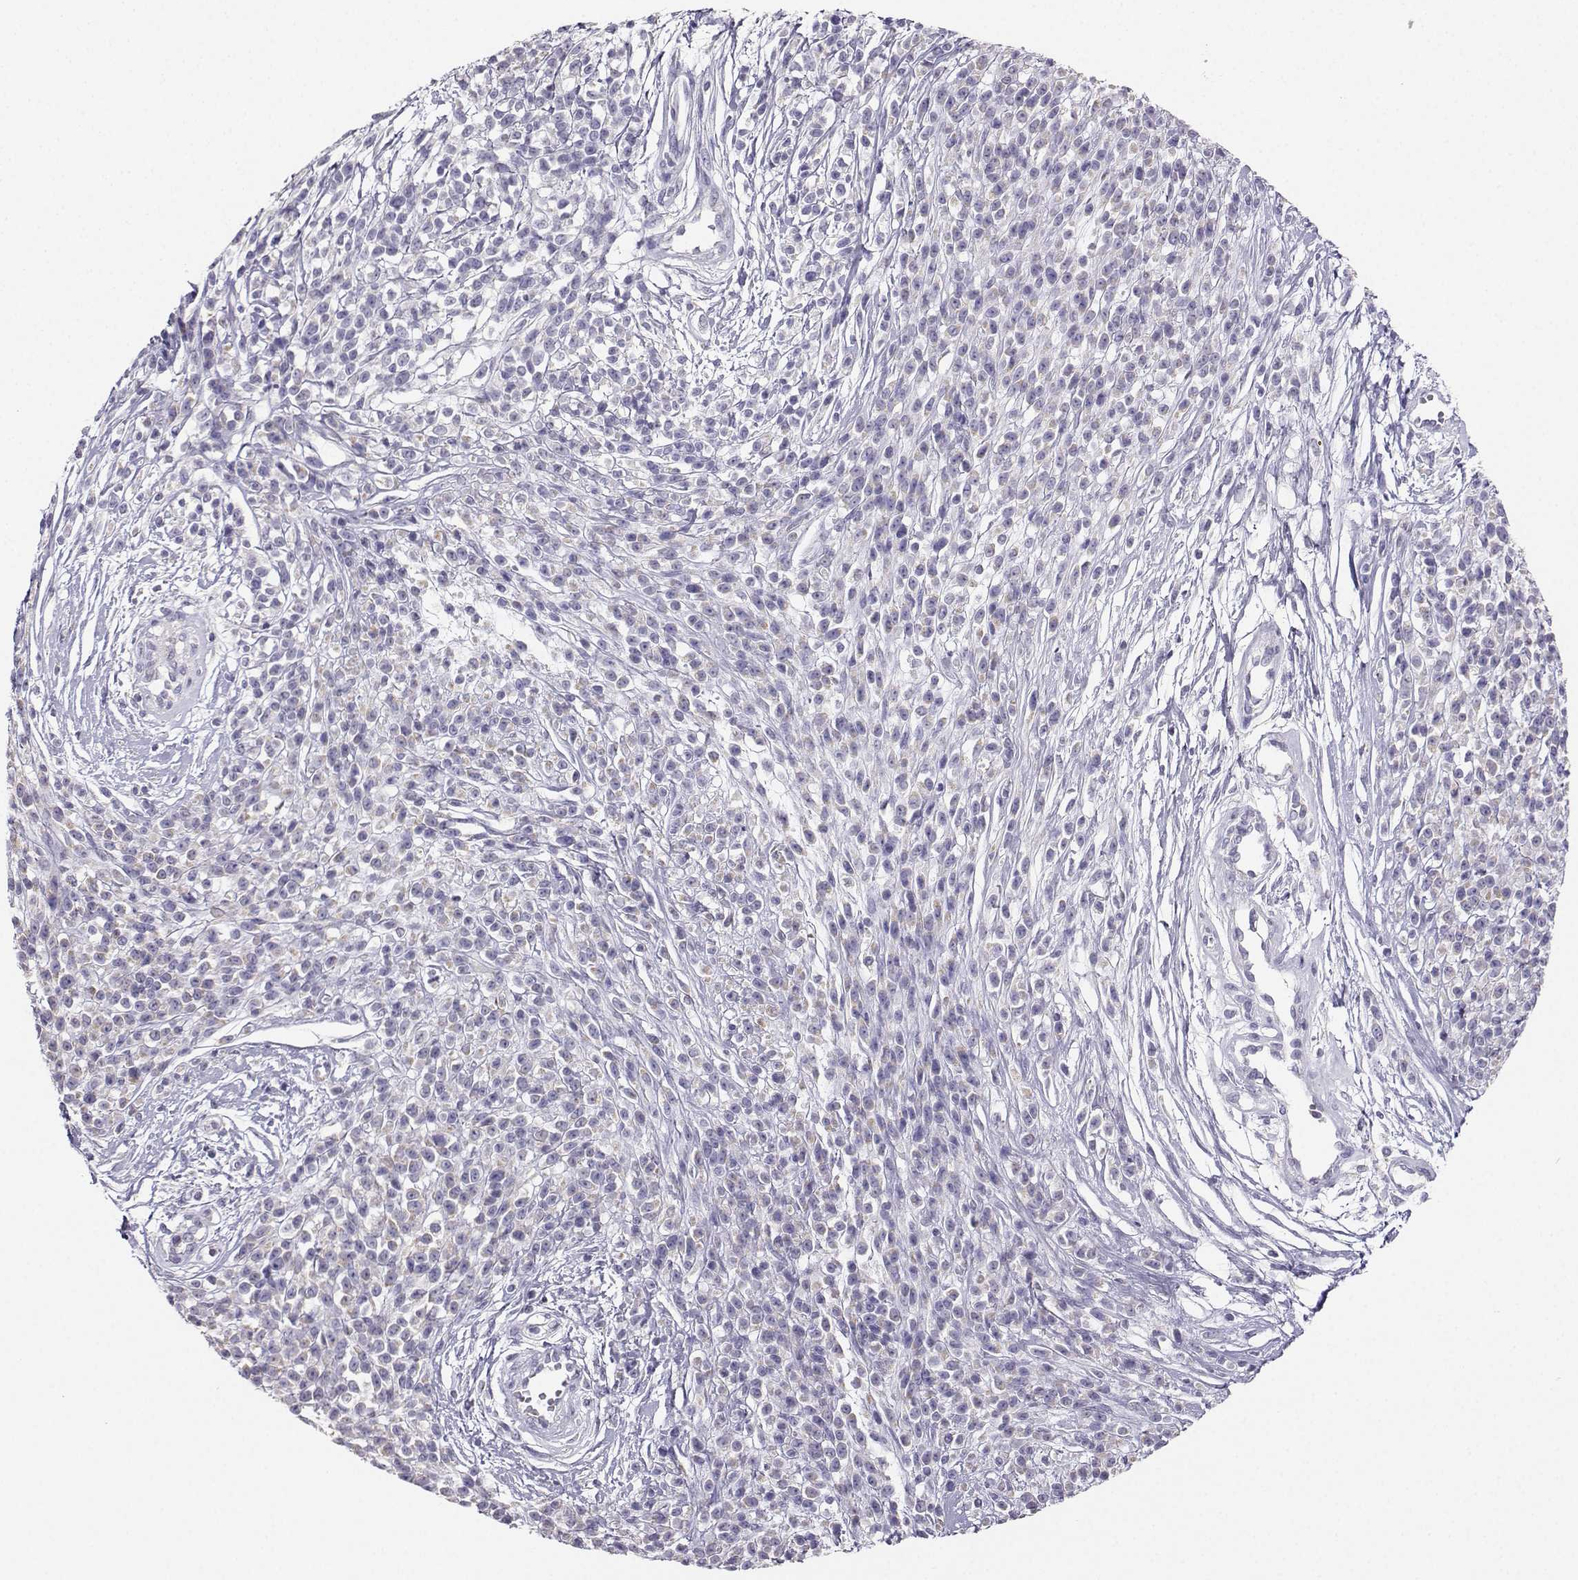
{"staining": {"intensity": "negative", "quantity": "none", "location": "none"}, "tissue": "melanoma", "cell_type": "Tumor cells", "image_type": "cancer", "snomed": [{"axis": "morphology", "description": "Malignant melanoma, NOS"}, {"axis": "topography", "description": "Skin"}, {"axis": "topography", "description": "Skin of trunk"}], "caption": "Malignant melanoma was stained to show a protein in brown. There is no significant expression in tumor cells.", "gene": "AVP", "patient": {"sex": "male", "age": 74}}